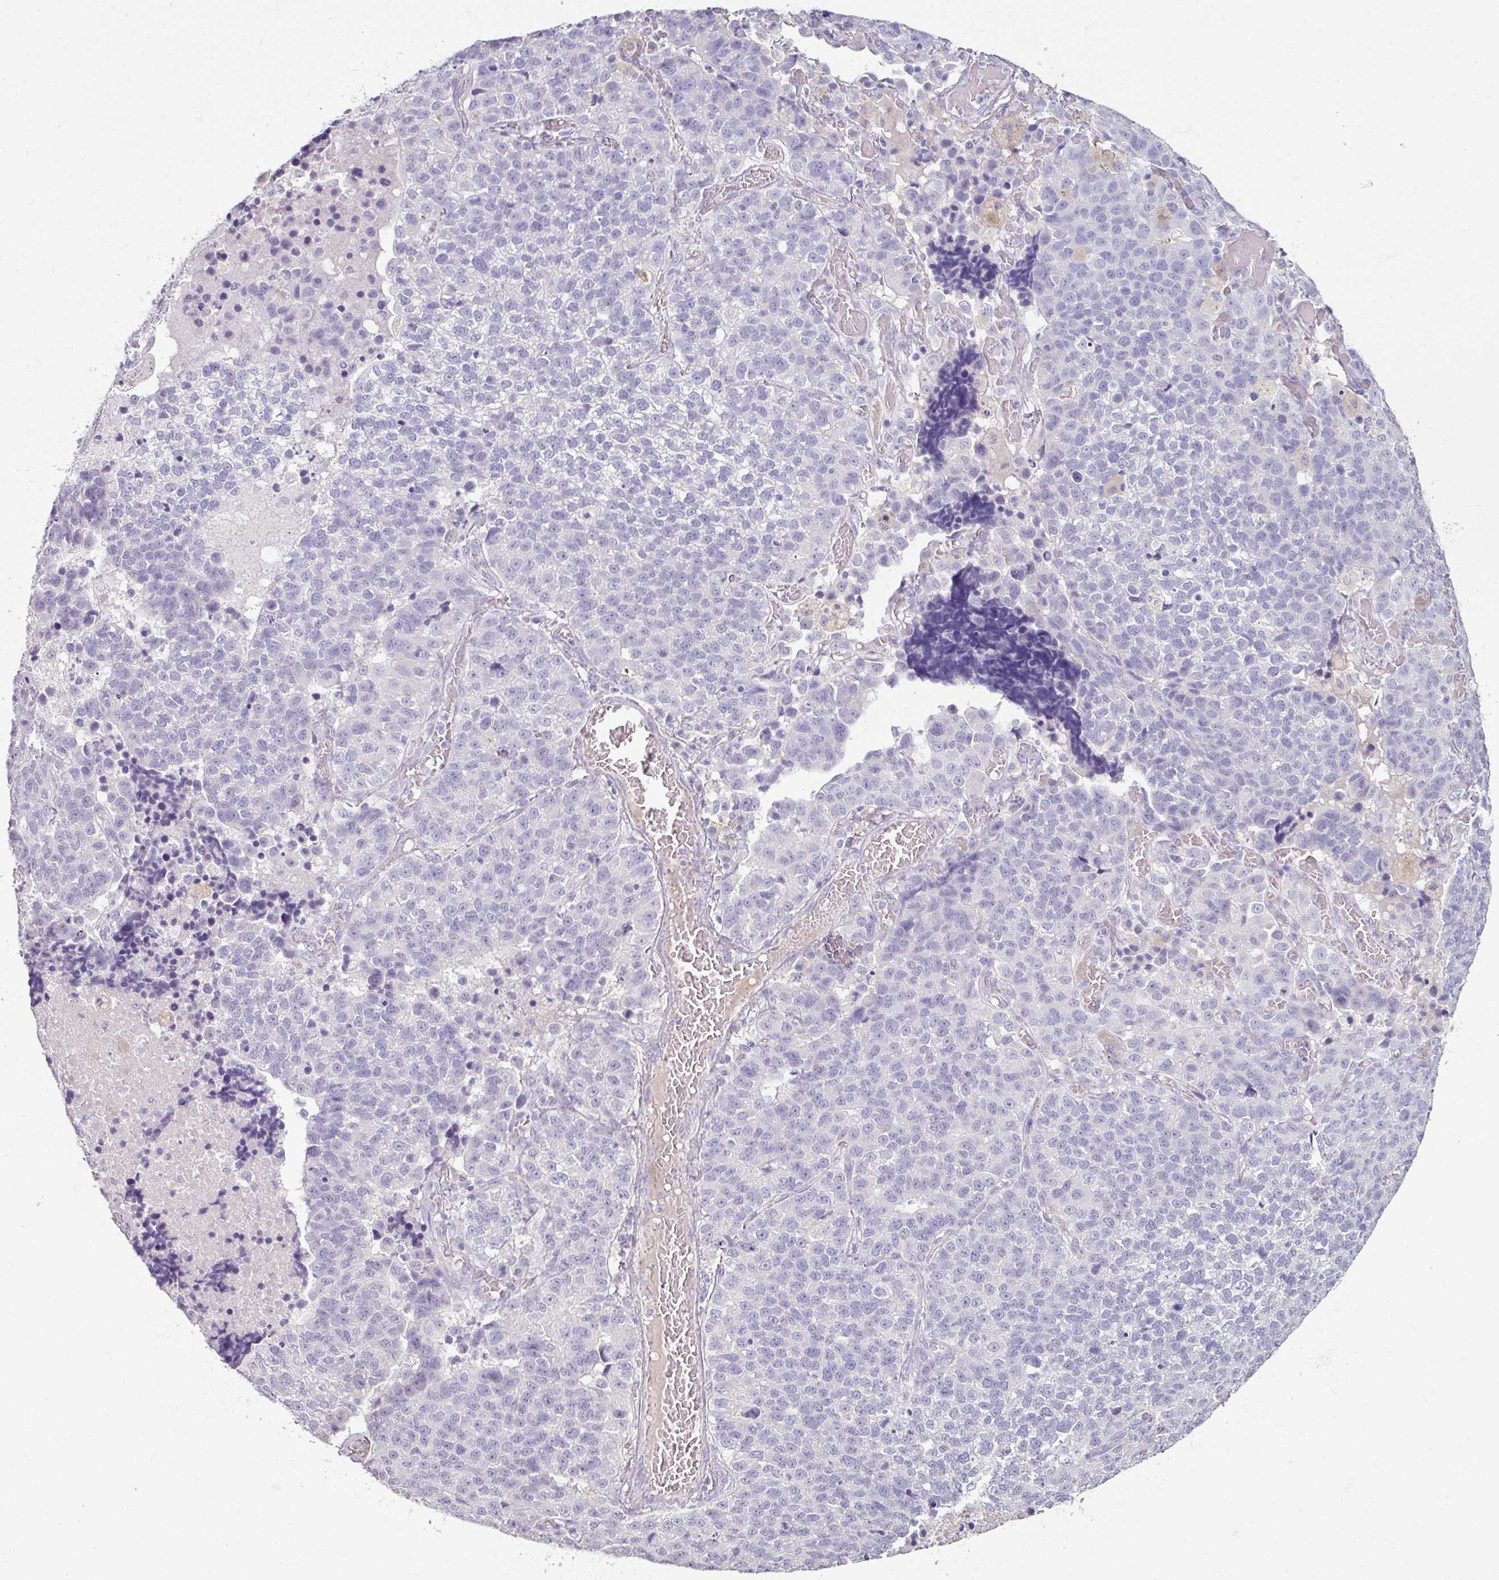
{"staining": {"intensity": "negative", "quantity": "none", "location": "none"}, "tissue": "lung cancer", "cell_type": "Tumor cells", "image_type": "cancer", "snomed": [{"axis": "morphology", "description": "Adenocarcinoma, NOS"}, {"axis": "topography", "description": "Lung"}], "caption": "The micrograph demonstrates no staining of tumor cells in lung adenocarcinoma. Brightfield microscopy of immunohistochemistry (IHC) stained with DAB (brown) and hematoxylin (blue), captured at high magnification.", "gene": "SLC27A5", "patient": {"sex": "male", "age": 49}}